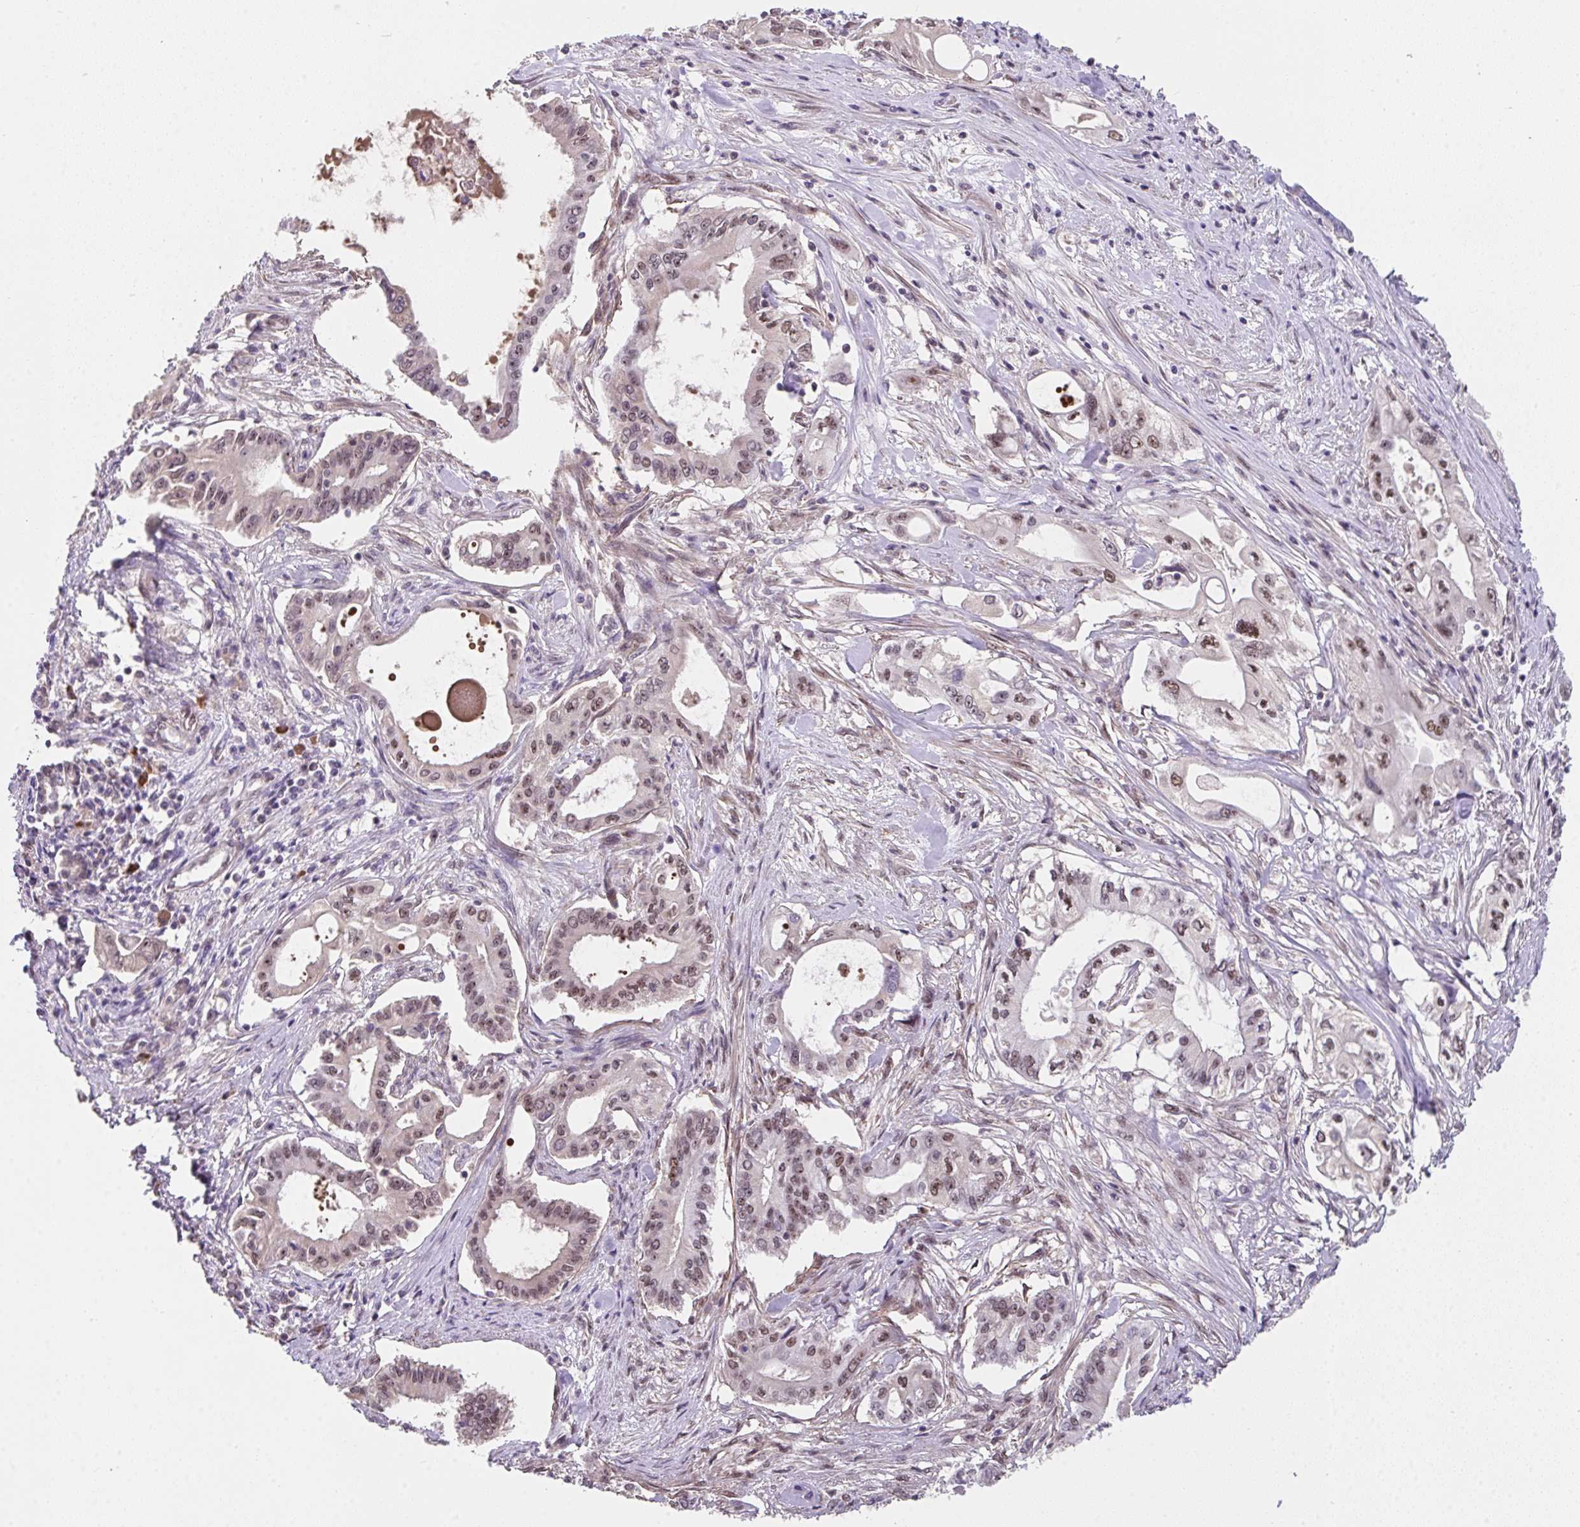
{"staining": {"intensity": "moderate", "quantity": ">75%", "location": "nuclear"}, "tissue": "pancreatic cancer", "cell_type": "Tumor cells", "image_type": "cancer", "snomed": [{"axis": "morphology", "description": "Adenocarcinoma, NOS"}, {"axis": "topography", "description": "Pancreas"}], "caption": "IHC (DAB) staining of human adenocarcinoma (pancreatic) shows moderate nuclear protein staining in approximately >75% of tumor cells. The staining was performed using DAB (3,3'-diaminobenzidine), with brown indicating positive protein expression. Nuclei are stained blue with hematoxylin.", "gene": "RBBP6", "patient": {"sex": "female", "age": 68}}